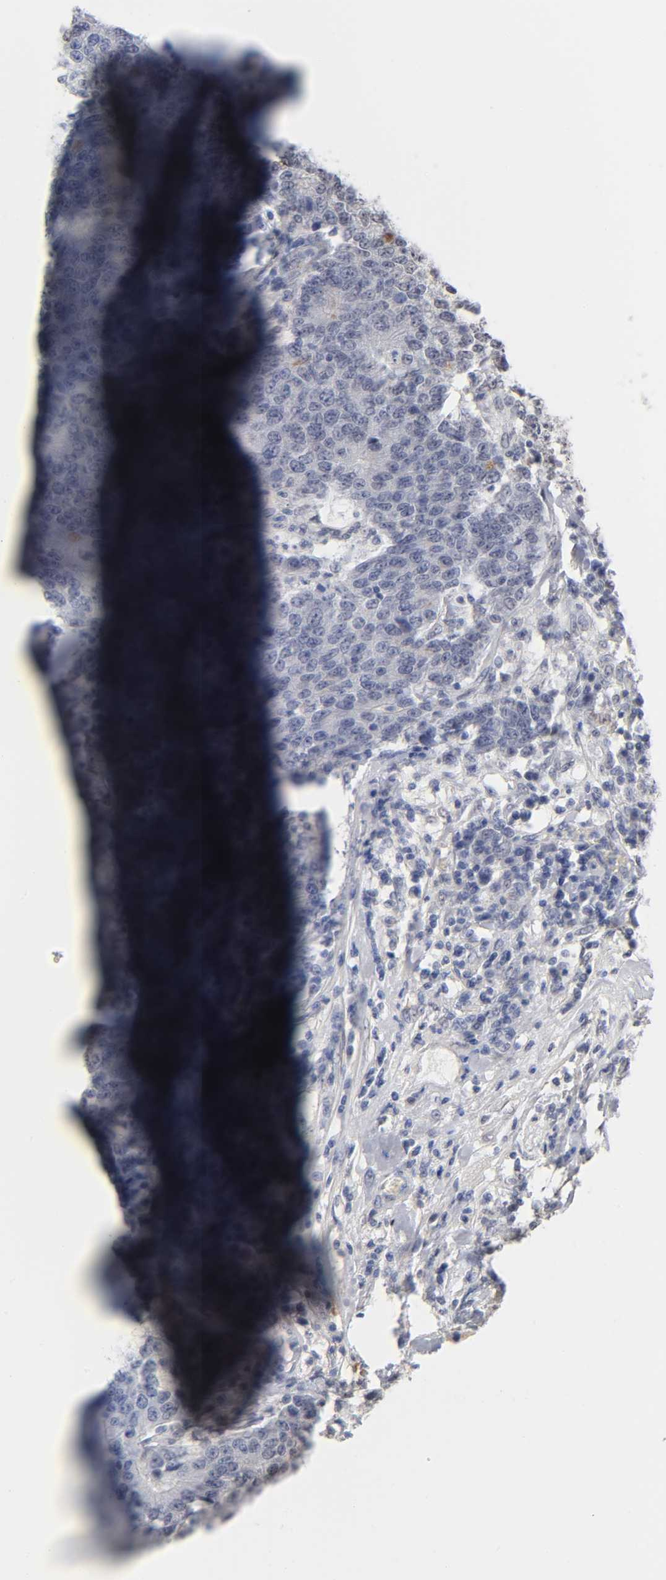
{"staining": {"intensity": "weak", "quantity": "<25%", "location": "nuclear"}, "tissue": "colorectal cancer", "cell_type": "Tumor cells", "image_type": "cancer", "snomed": [{"axis": "morphology", "description": "Normal tissue, NOS"}, {"axis": "morphology", "description": "Adenocarcinoma, NOS"}, {"axis": "topography", "description": "Colon"}], "caption": "Tumor cells are negative for protein expression in human colorectal cancer (adenocarcinoma).", "gene": "CRABP2", "patient": {"sex": "female", "age": 75}}